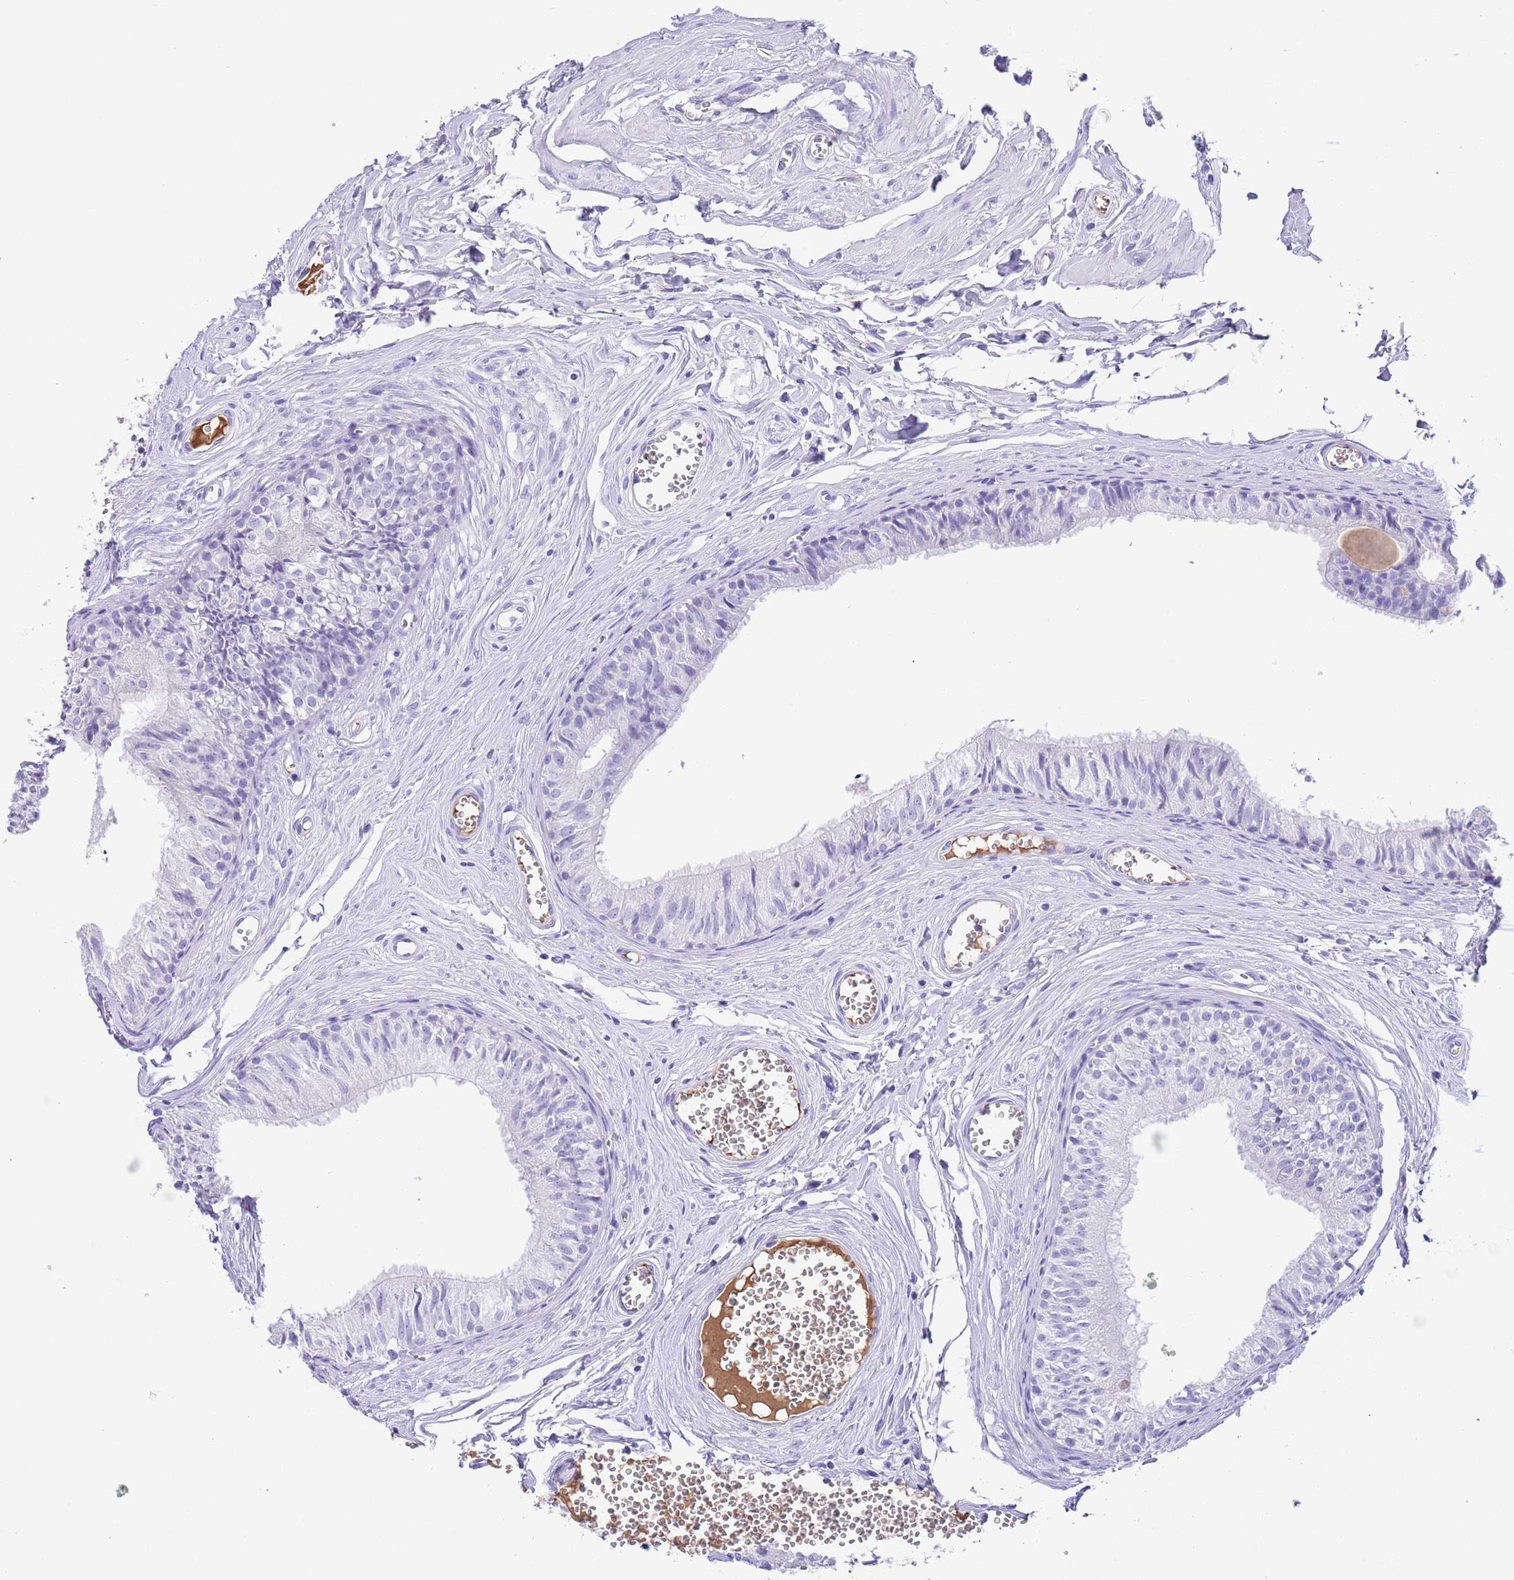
{"staining": {"intensity": "negative", "quantity": "none", "location": "none"}, "tissue": "epididymis", "cell_type": "Glandular cells", "image_type": "normal", "snomed": [{"axis": "morphology", "description": "Normal tissue, NOS"}, {"axis": "topography", "description": "Epididymis"}], "caption": "Glandular cells are negative for protein expression in benign human epididymis. (Stains: DAB (3,3'-diaminobenzidine) IHC with hematoxylin counter stain, Microscopy: brightfield microscopy at high magnification).", "gene": "IGF1", "patient": {"sex": "male", "age": 36}}